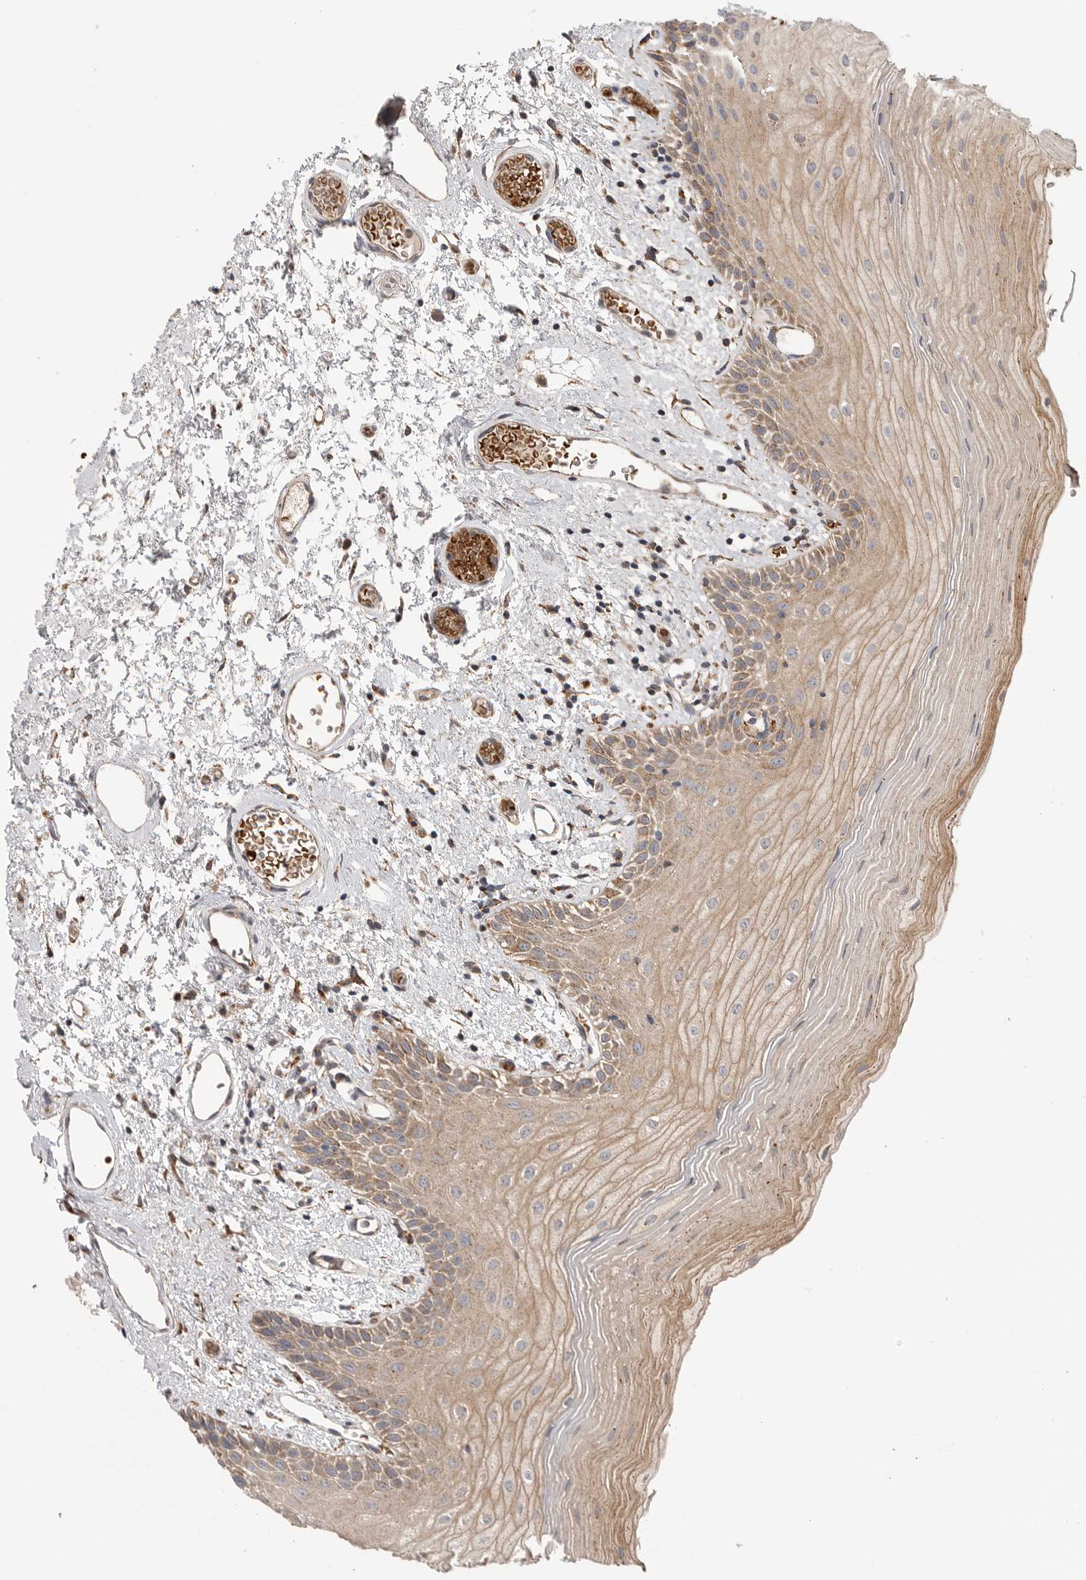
{"staining": {"intensity": "moderate", "quantity": ">75%", "location": "cytoplasmic/membranous"}, "tissue": "oral mucosa", "cell_type": "Squamous epithelial cells", "image_type": "normal", "snomed": [{"axis": "morphology", "description": "Normal tissue, NOS"}, {"axis": "topography", "description": "Oral tissue"}], "caption": "IHC of normal oral mucosa exhibits medium levels of moderate cytoplasmic/membranous staining in approximately >75% of squamous epithelial cells. The protein of interest is shown in brown color, while the nuclei are stained blue.", "gene": "GALNS", "patient": {"sex": "male", "age": 52}}